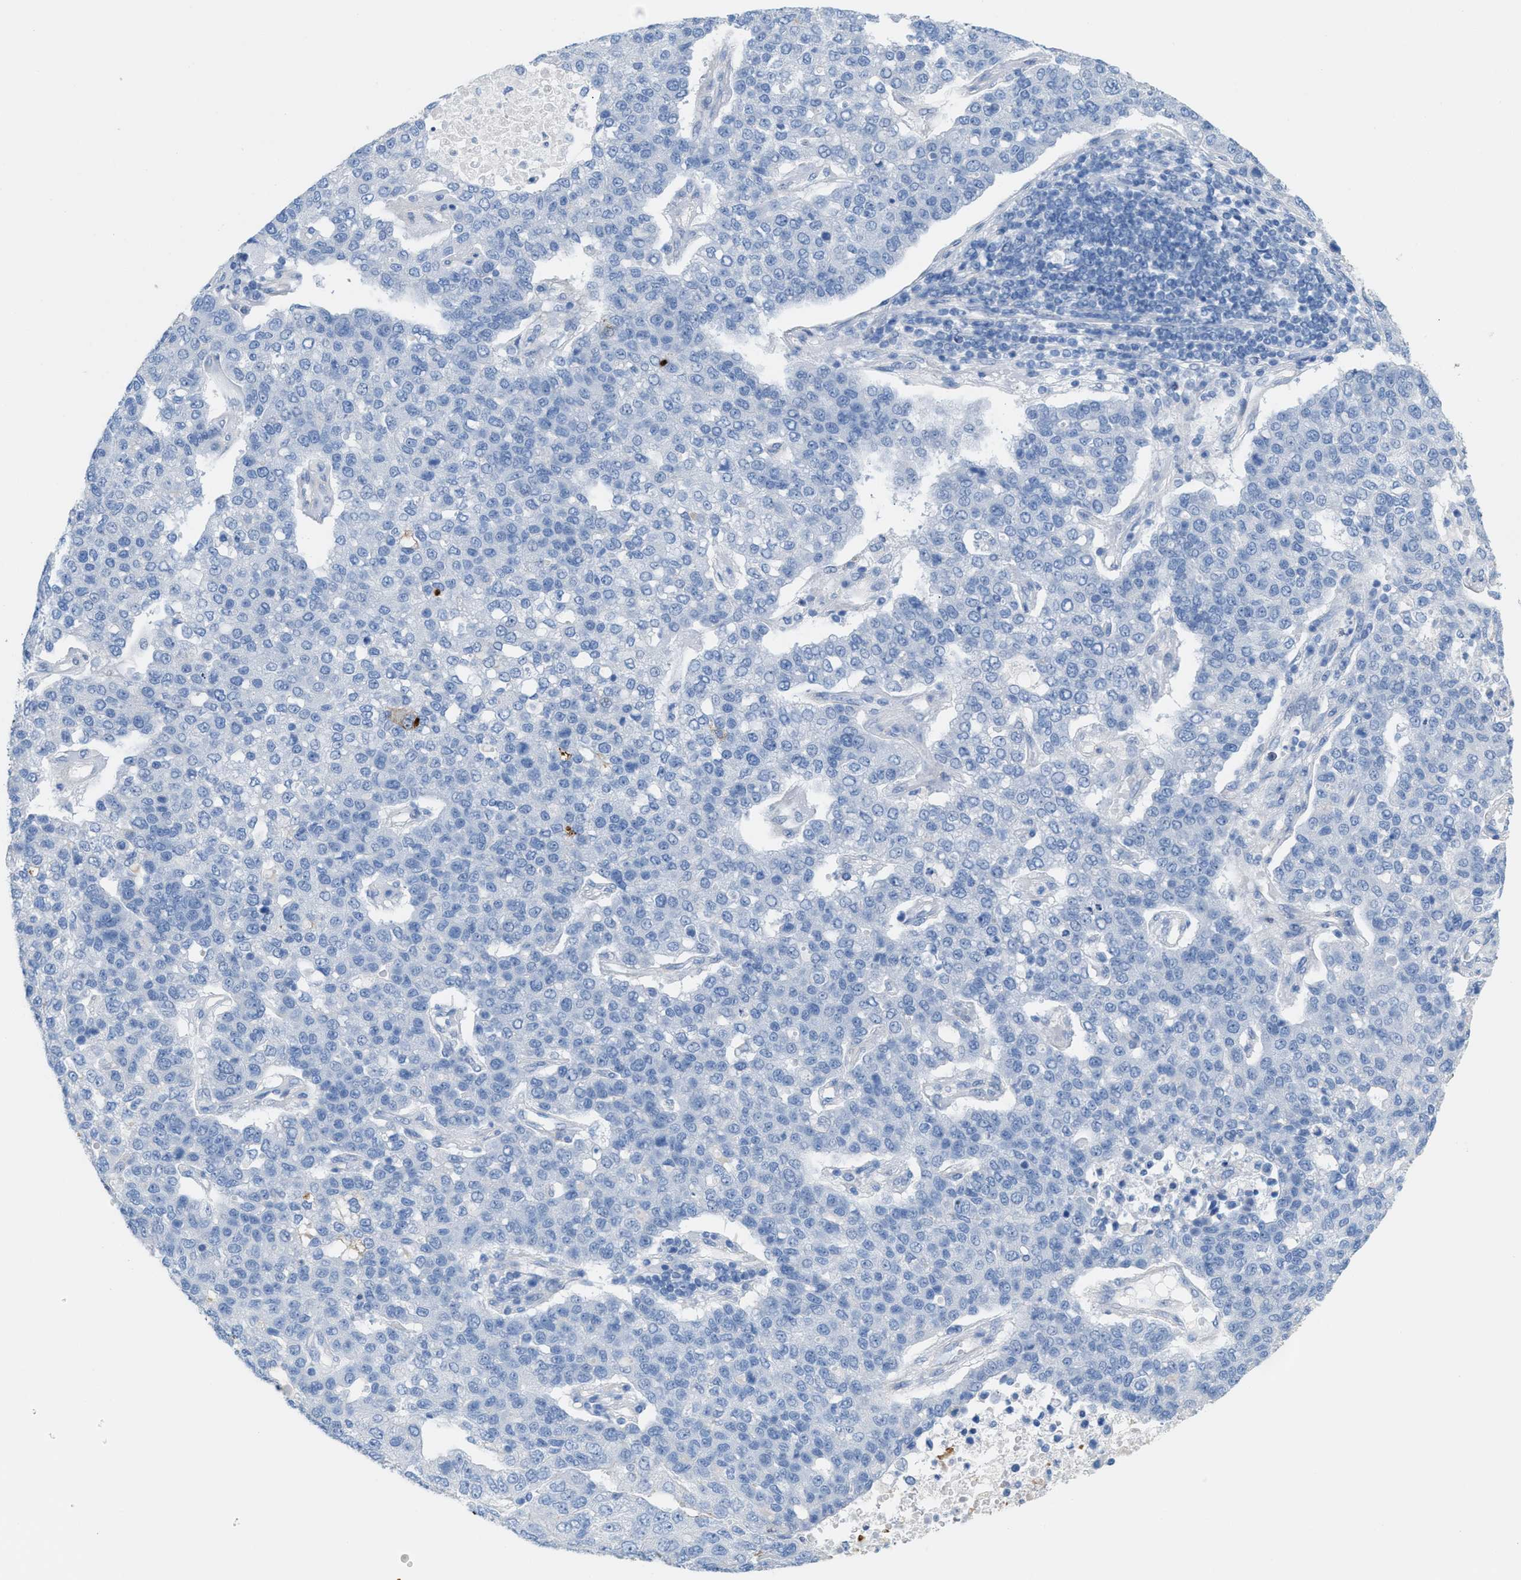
{"staining": {"intensity": "negative", "quantity": "none", "location": "none"}, "tissue": "pancreatic cancer", "cell_type": "Tumor cells", "image_type": "cancer", "snomed": [{"axis": "morphology", "description": "Adenocarcinoma, NOS"}, {"axis": "topography", "description": "Pancreas"}], "caption": "This is an immunohistochemistry (IHC) micrograph of pancreatic adenocarcinoma. There is no positivity in tumor cells.", "gene": "MPP3", "patient": {"sex": "female", "age": 61}}